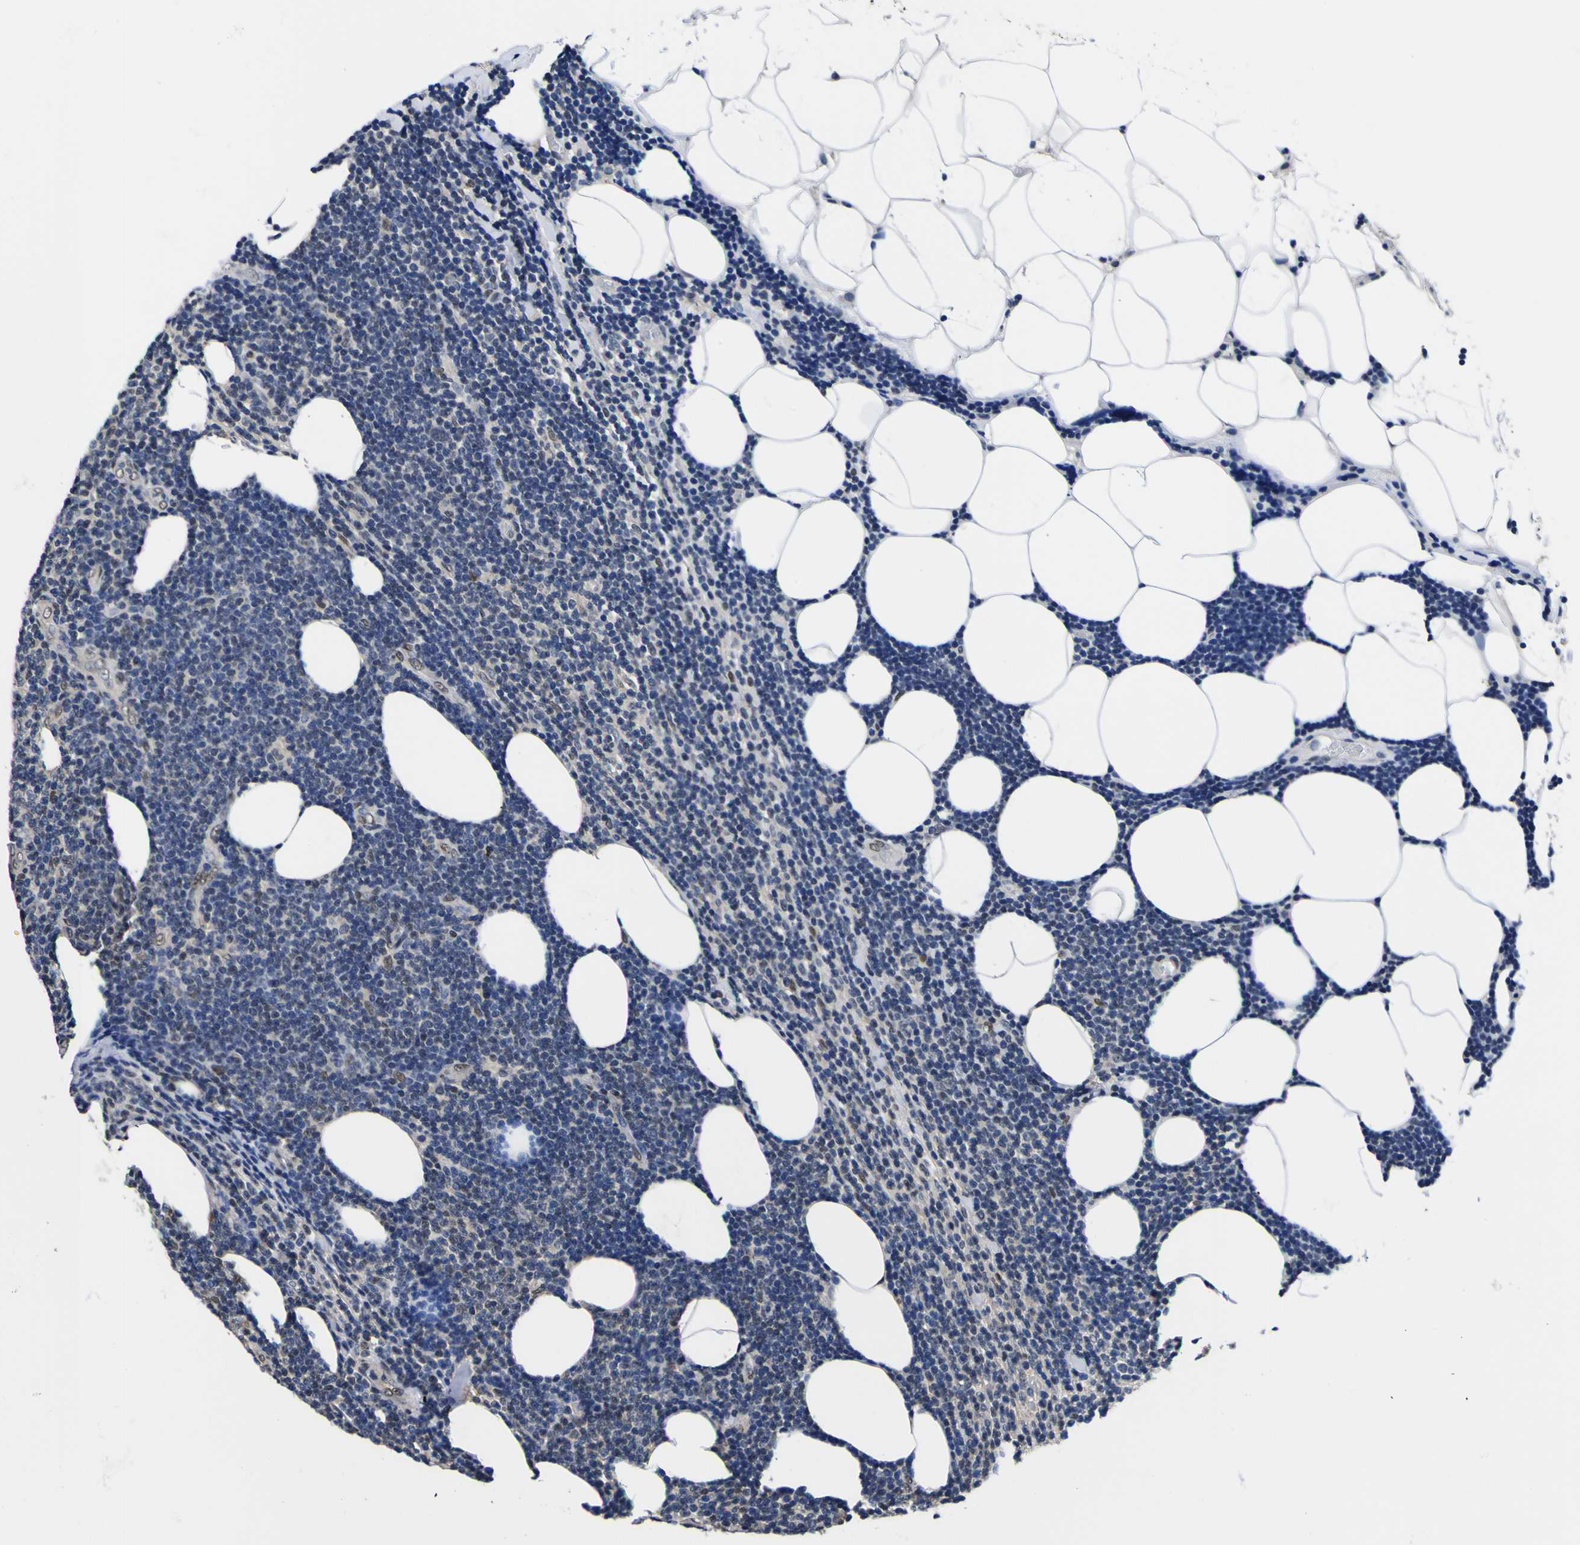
{"staining": {"intensity": "weak", "quantity": "<25%", "location": "nuclear"}, "tissue": "lymphoma", "cell_type": "Tumor cells", "image_type": "cancer", "snomed": [{"axis": "morphology", "description": "Malignant lymphoma, non-Hodgkin's type, Low grade"}, {"axis": "topography", "description": "Lymph node"}], "caption": "Tumor cells show no significant protein positivity in malignant lymphoma, non-Hodgkin's type (low-grade).", "gene": "FAM110B", "patient": {"sex": "male", "age": 66}}